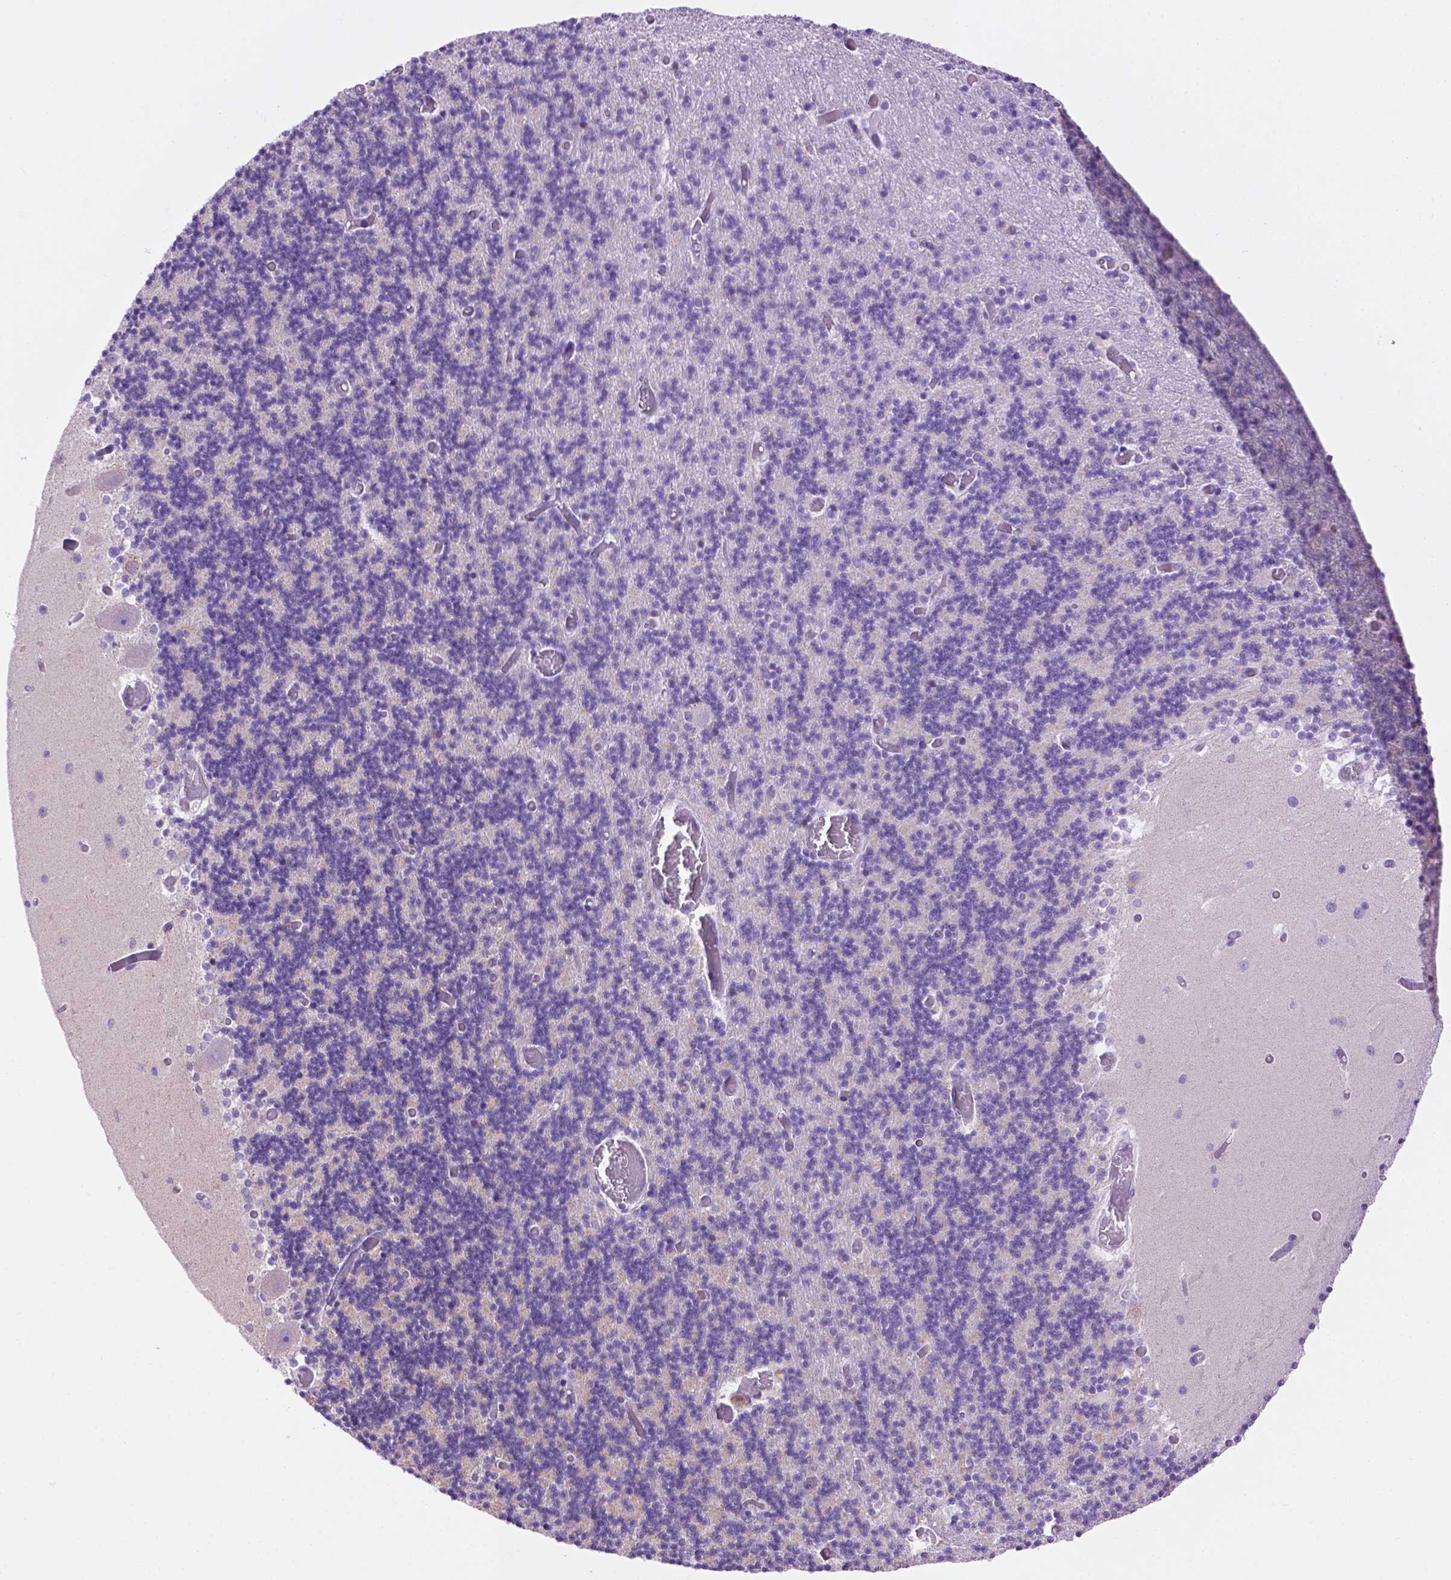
{"staining": {"intensity": "moderate", "quantity": "25%-75%", "location": "cytoplasmic/membranous"}, "tissue": "cerebellum", "cell_type": "Cells in granular layer", "image_type": "normal", "snomed": [{"axis": "morphology", "description": "Normal tissue, NOS"}, {"axis": "topography", "description": "Cerebellum"}], "caption": "Protein expression by IHC reveals moderate cytoplasmic/membranous staining in about 25%-75% of cells in granular layer in benign cerebellum.", "gene": "PYCR3", "patient": {"sex": "female", "age": 28}}